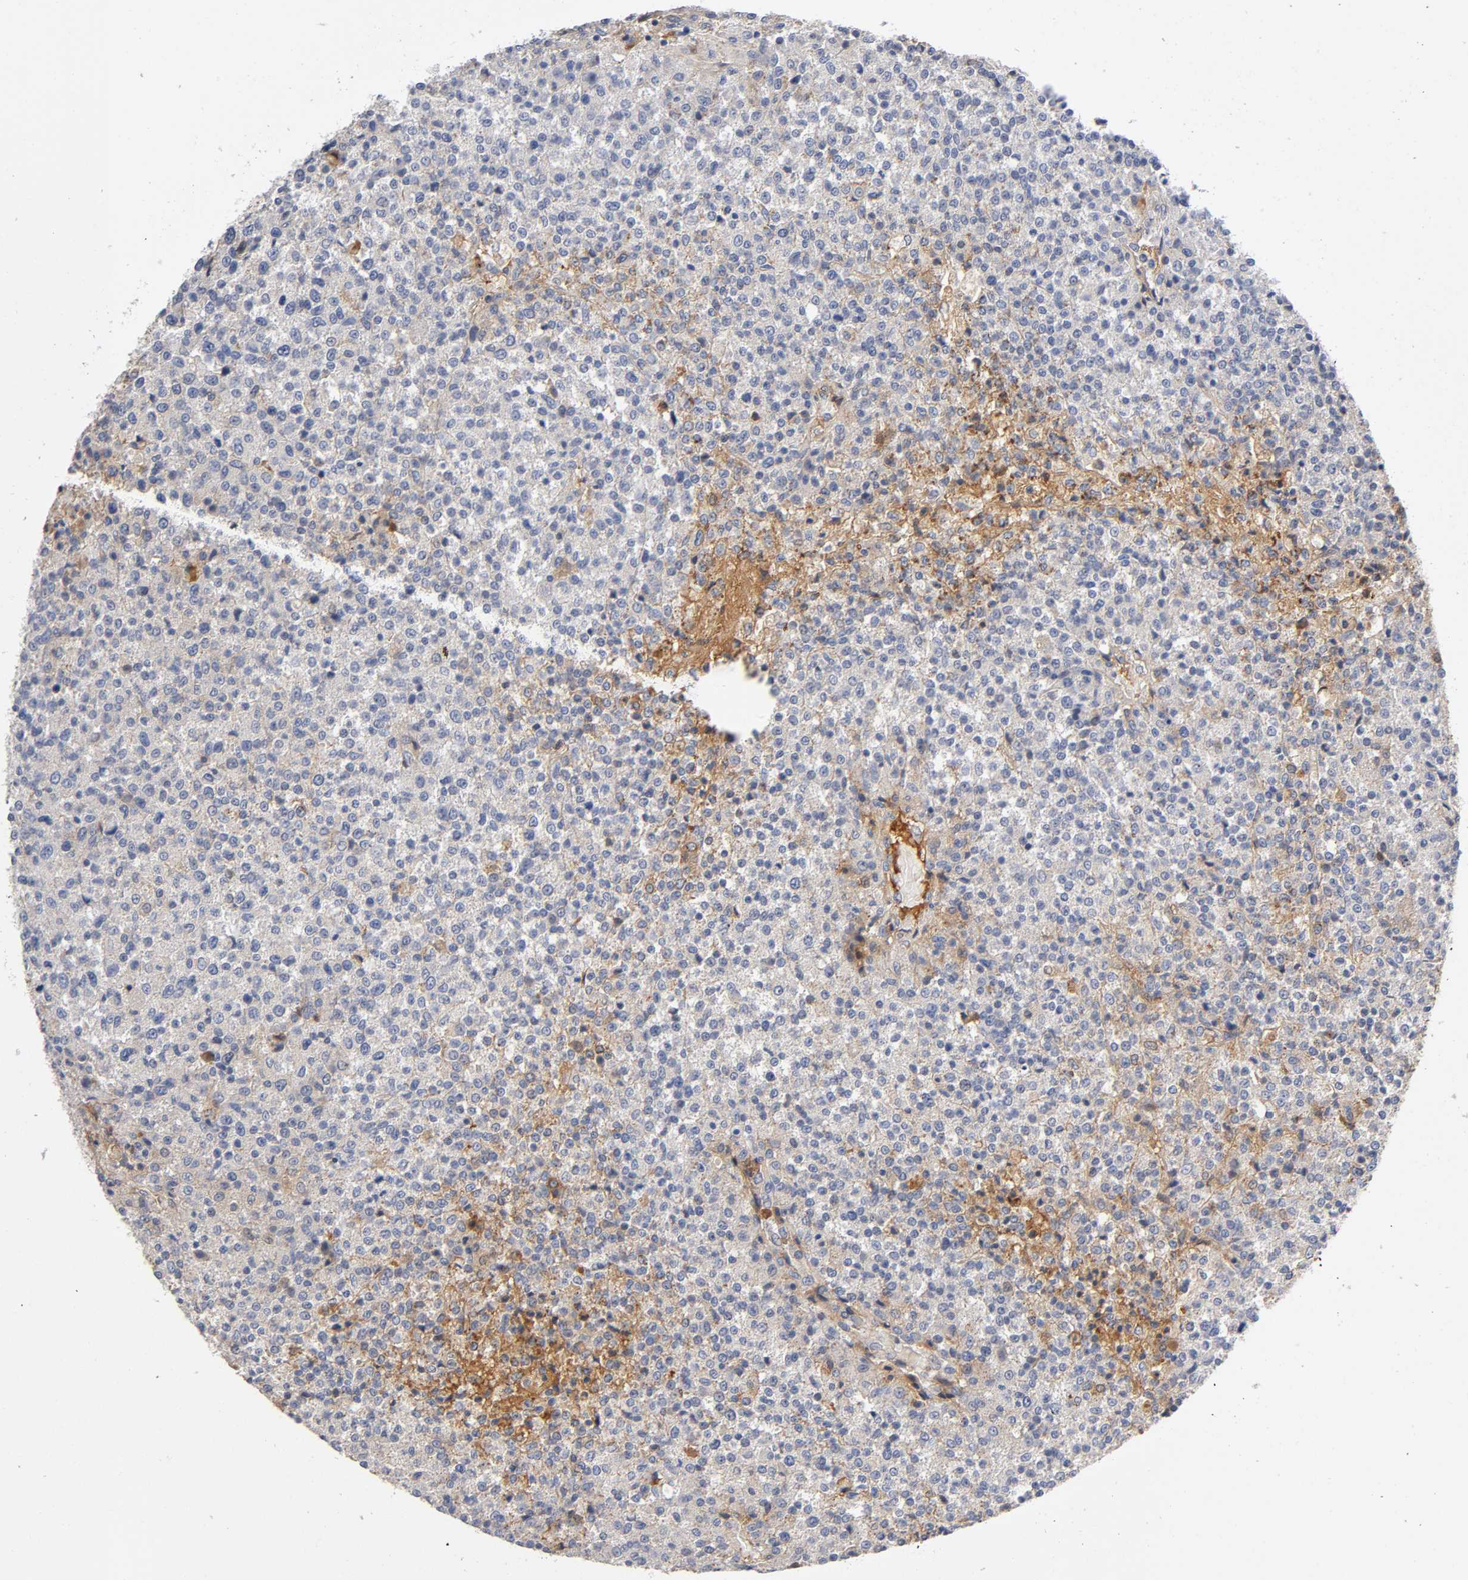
{"staining": {"intensity": "weak", "quantity": "25%-75%", "location": "cytoplasmic/membranous"}, "tissue": "testis cancer", "cell_type": "Tumor cells", "image_type": "cancer", "snomed": [{"axis": "morphology", "description": "Seminoma, NOS"}, {"axis": "topography", "description": "Testis"}], "caption": "Testis seminoma stained for a protein shows weak cytoplasmic/membranous positivity in tumor cells.", "gene": "NOVA1", "patient": {"sex": "male", "age": 59}}